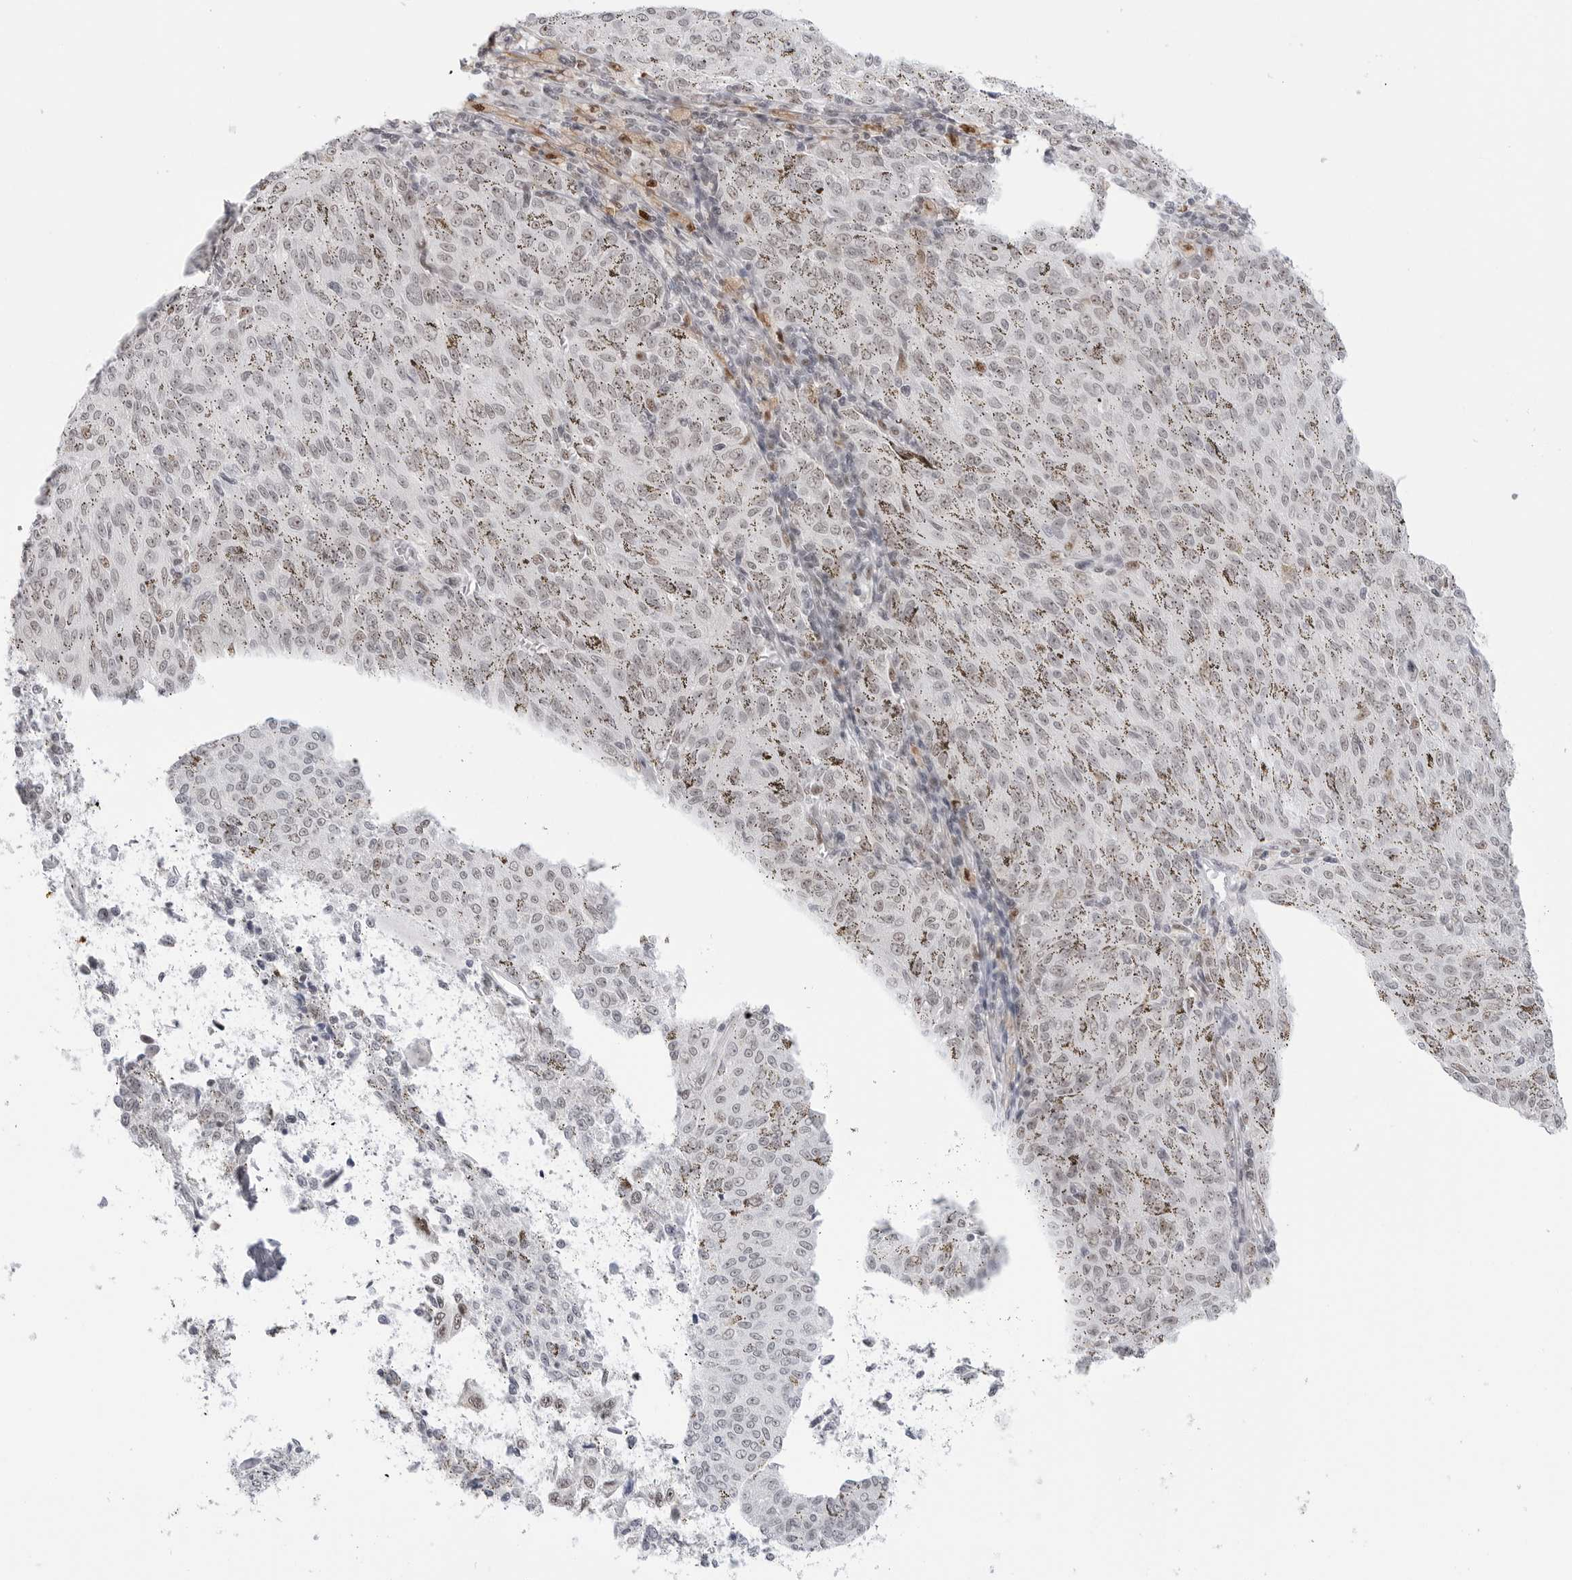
{"staining": {"intensity": "weak", "quantity": "25%-75%", "location": "nuclear"}, "tissue": "melanoma", "cell_type": "Tumor cells", "image_type": "cancer", "snomed": [{"axis": "morphology", "description": "Malignant melanoma, NOS"}, {"axis": "topography", "description": "Skin"}], "caption": "Melanoma tissue reveals weak nuclear expression in approximately 25%-75% of tumor cells", "gene": "C1orf162", "patient": {"sex": "female", "age": 72}}